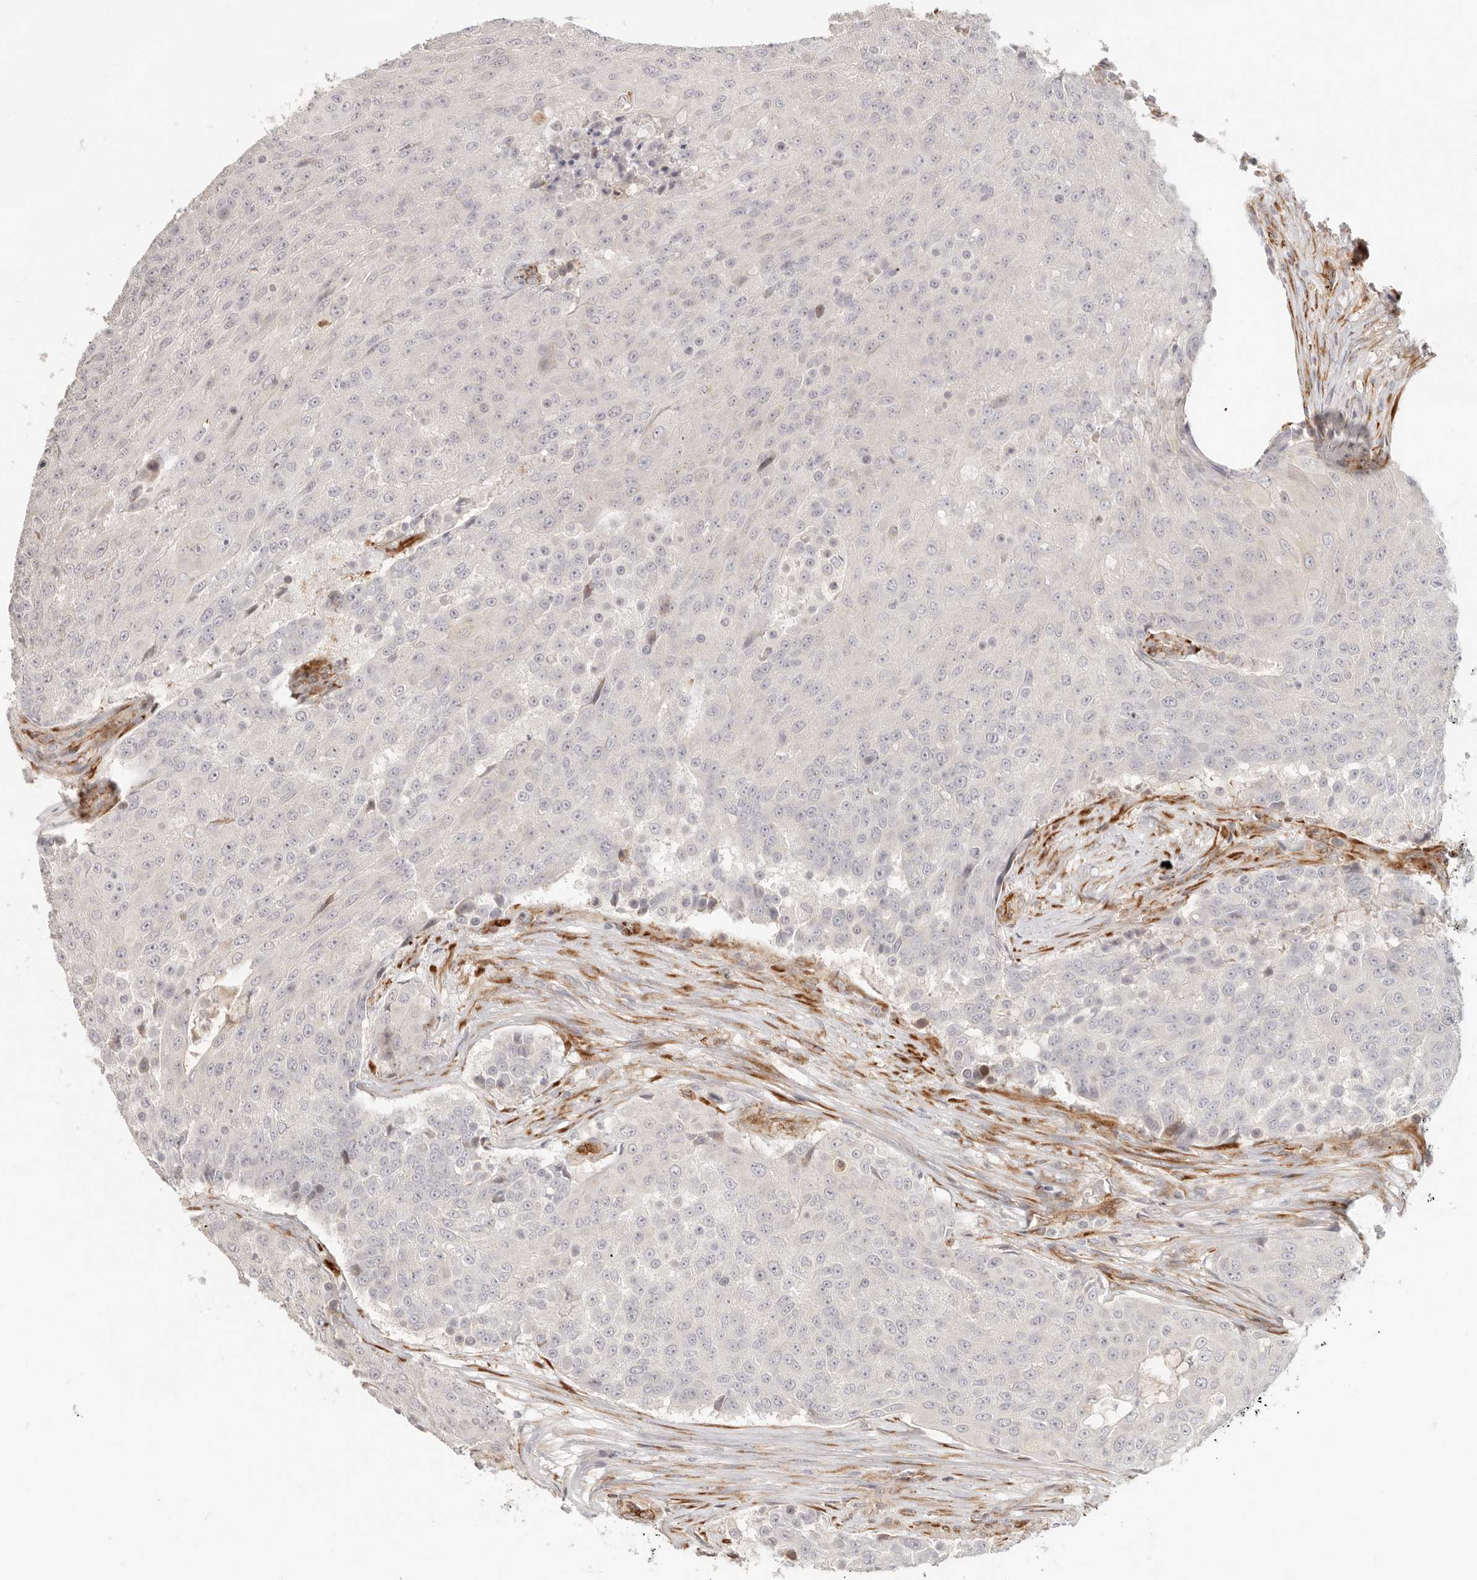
{"staining": {"intensity": "negative", "quantity": "none", "location": "none"}, "tissue": "urothelial cancer", "cell_type": "Tumor cells", "image_type": "cancer", "snomed": [{"axis": "morphology", "description": "Urothelial carcinoma, High grade"}, {"axis": "topography", "description": "Urinary bladder"}], "caption": "Immunohistochemical staining of human urothelial carcinoma (high-grade) displays no significant expression in tumor cells.", "gene": "SASS6", "patient": {"sex": "female", "age": 63}}